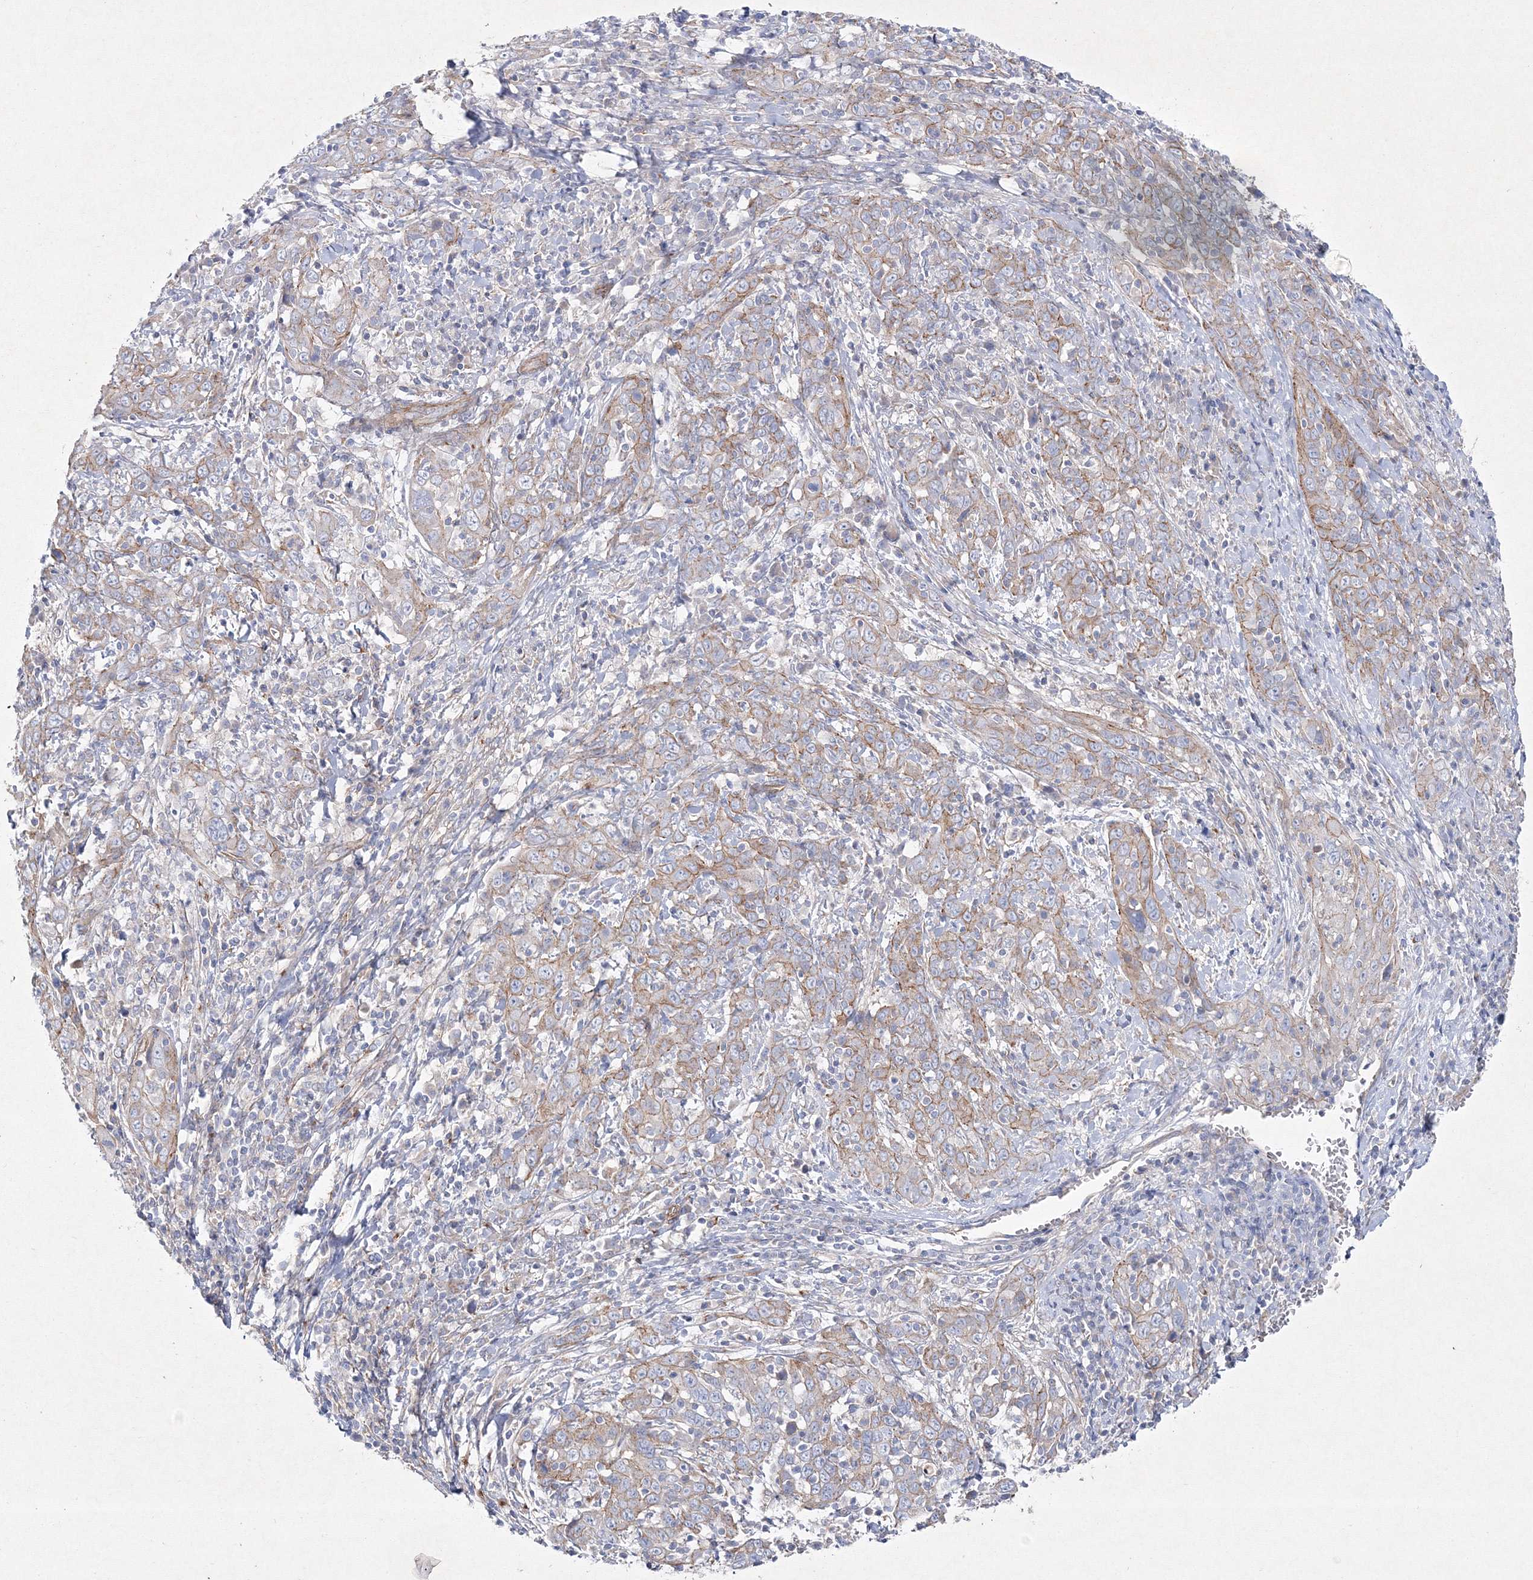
{"staining": {"intensity": "weak", "quantity": ">75%", "location": "cytoplasmic/membranous"}, "tissue": "cervical cancer", "cell_type": "Tumor cells", "image_type": "cancer", "snomed": [{"axis": "morphology", "description": "Squamous cell carcinoma, NOS"}, {"axis": "topography", "description": "Cervix"}], "caption": "High-magnification brightfield microscopy of cervical squamous cell carcinoma stained with DAB (brown) and counterstained with hematoxylin (blue). tumor cells exhibit weak cytoplasmic/membranous positivity is appreciated in approximately>75% of cells.", "gene": "NAA40", "patient": {"sex": "female", "age": 46}}